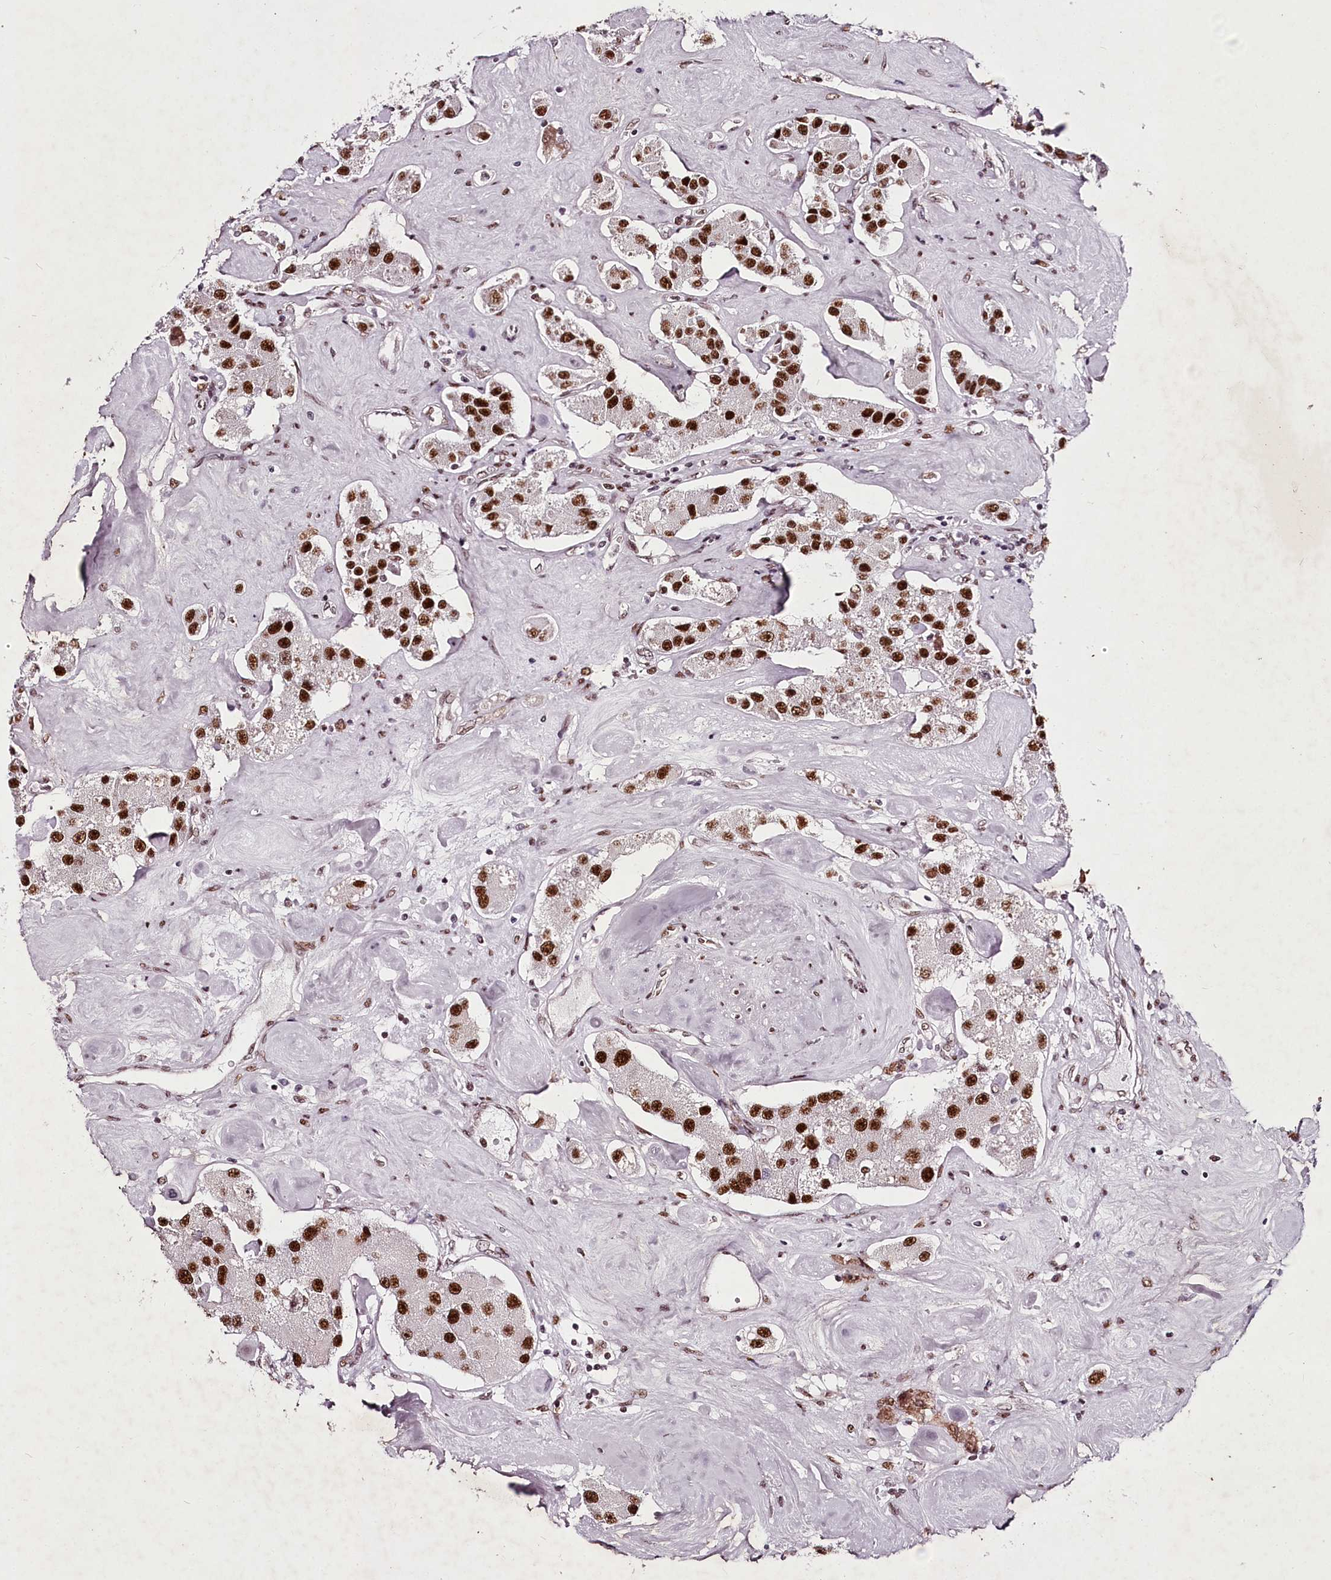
{"staining": {"intensity": "strong", "quantity": ">75%", "location": "nuclear"}, "tissue": "carcinoid", "cell_type": "Tumor cells", "image_type": "cancer", "snomed": [{"axis": "morphology", "description": "Carcinoid, malignant, NOS"}, {"axis": "topography", "description": "Pancreas"}], "caption": "Carcinoid stained with DAB immunohistochemistry displays high levels of strong nuclear staining in about >75% of tumor cells.", "gene": "PSPC1", "patient": {"sex": "male", "age": 41}}